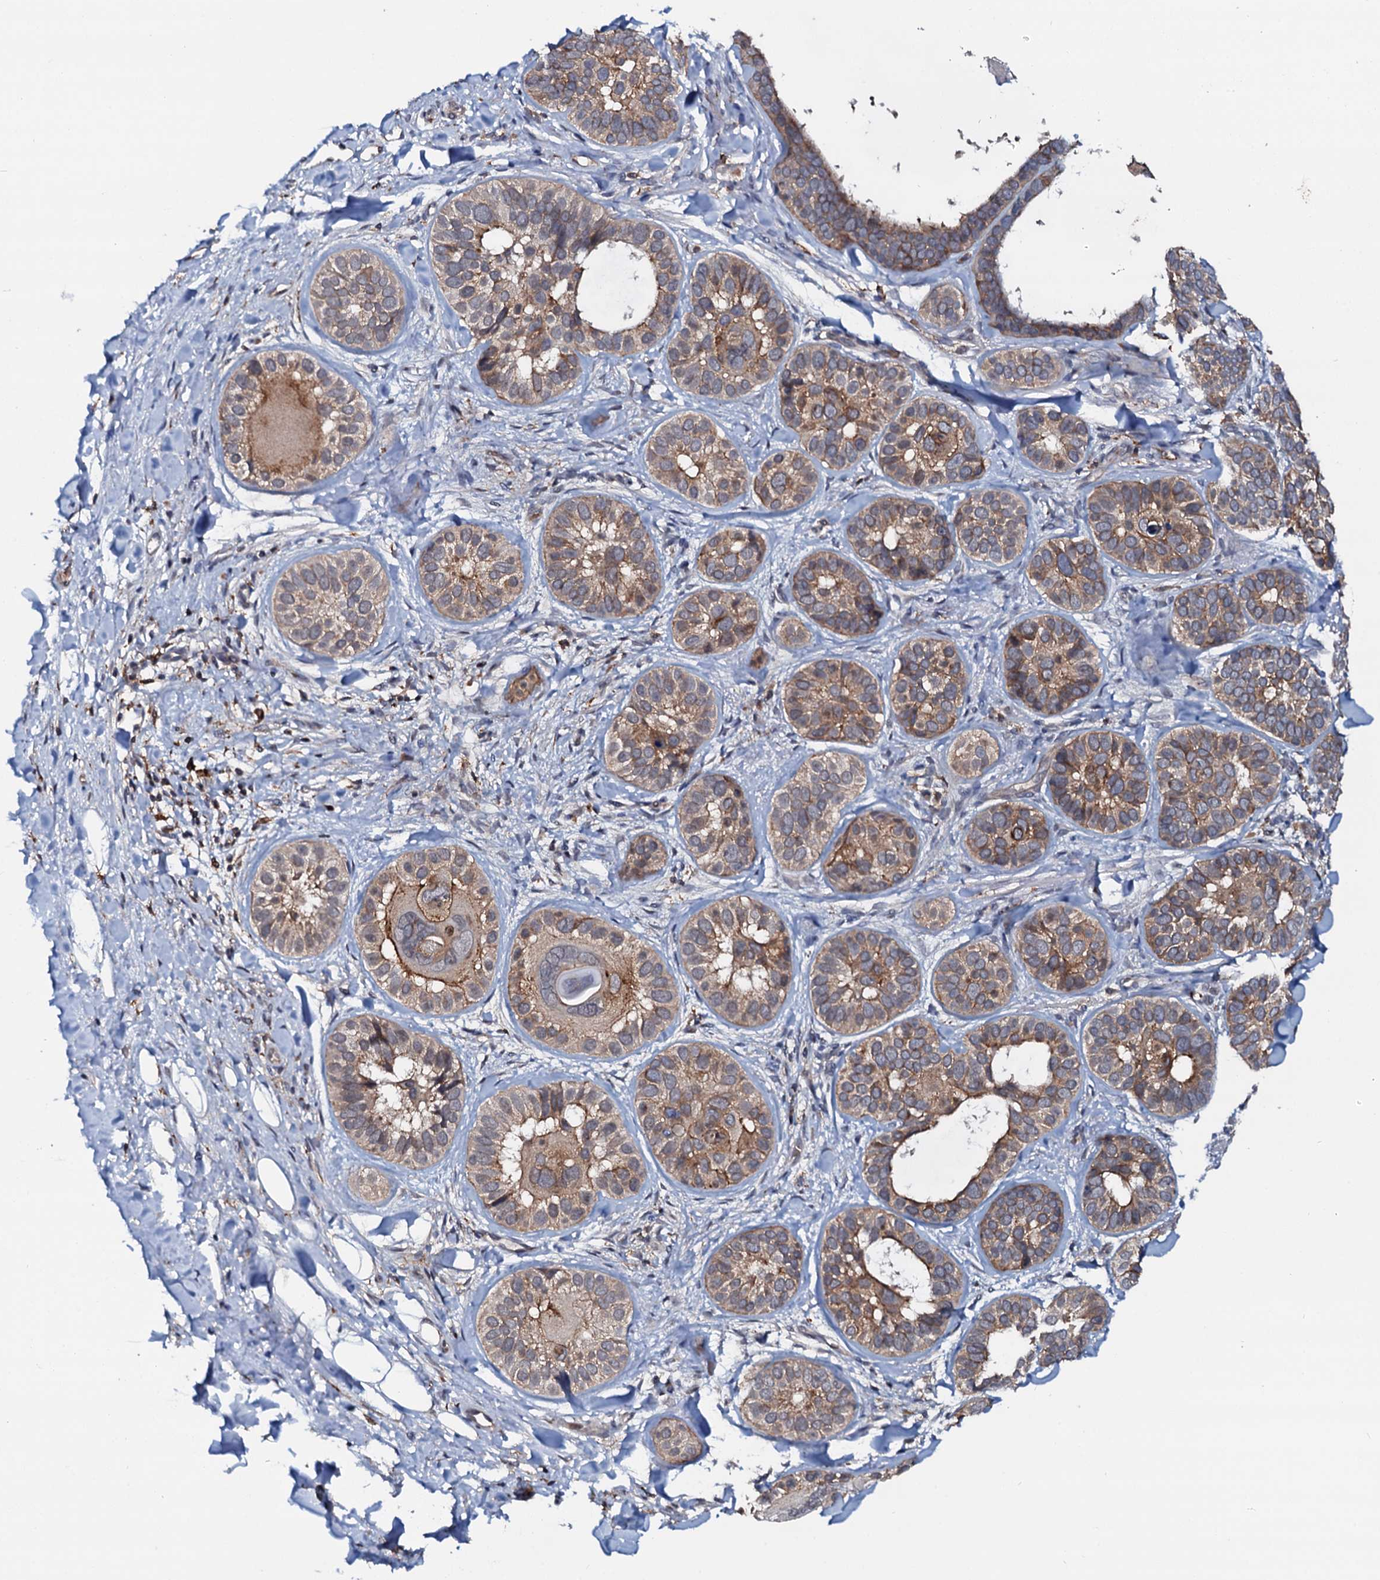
{"staining": {"intensity": "moderate", "quantity": "25%-75%", "location": "cytoplasmic/membranous"}, "tissue": "skin cancer", "cell_type": "Tumor cells", "image_type": "cancer", "snomed": [{"axis": "morphology", "description": "Basal cell carcinoma"}, {"axis": "topography", "description": "Skin"}], "caption": "High-power microscopy captured an IHC photomicrograph of skin basal cell carcinoma, revealing moderate cytoplasmic/membranous expression in approximately 25%-75% of tumor cells.", "gene": "VAMP8", "patient": {"sex": "male", "age": 62}}